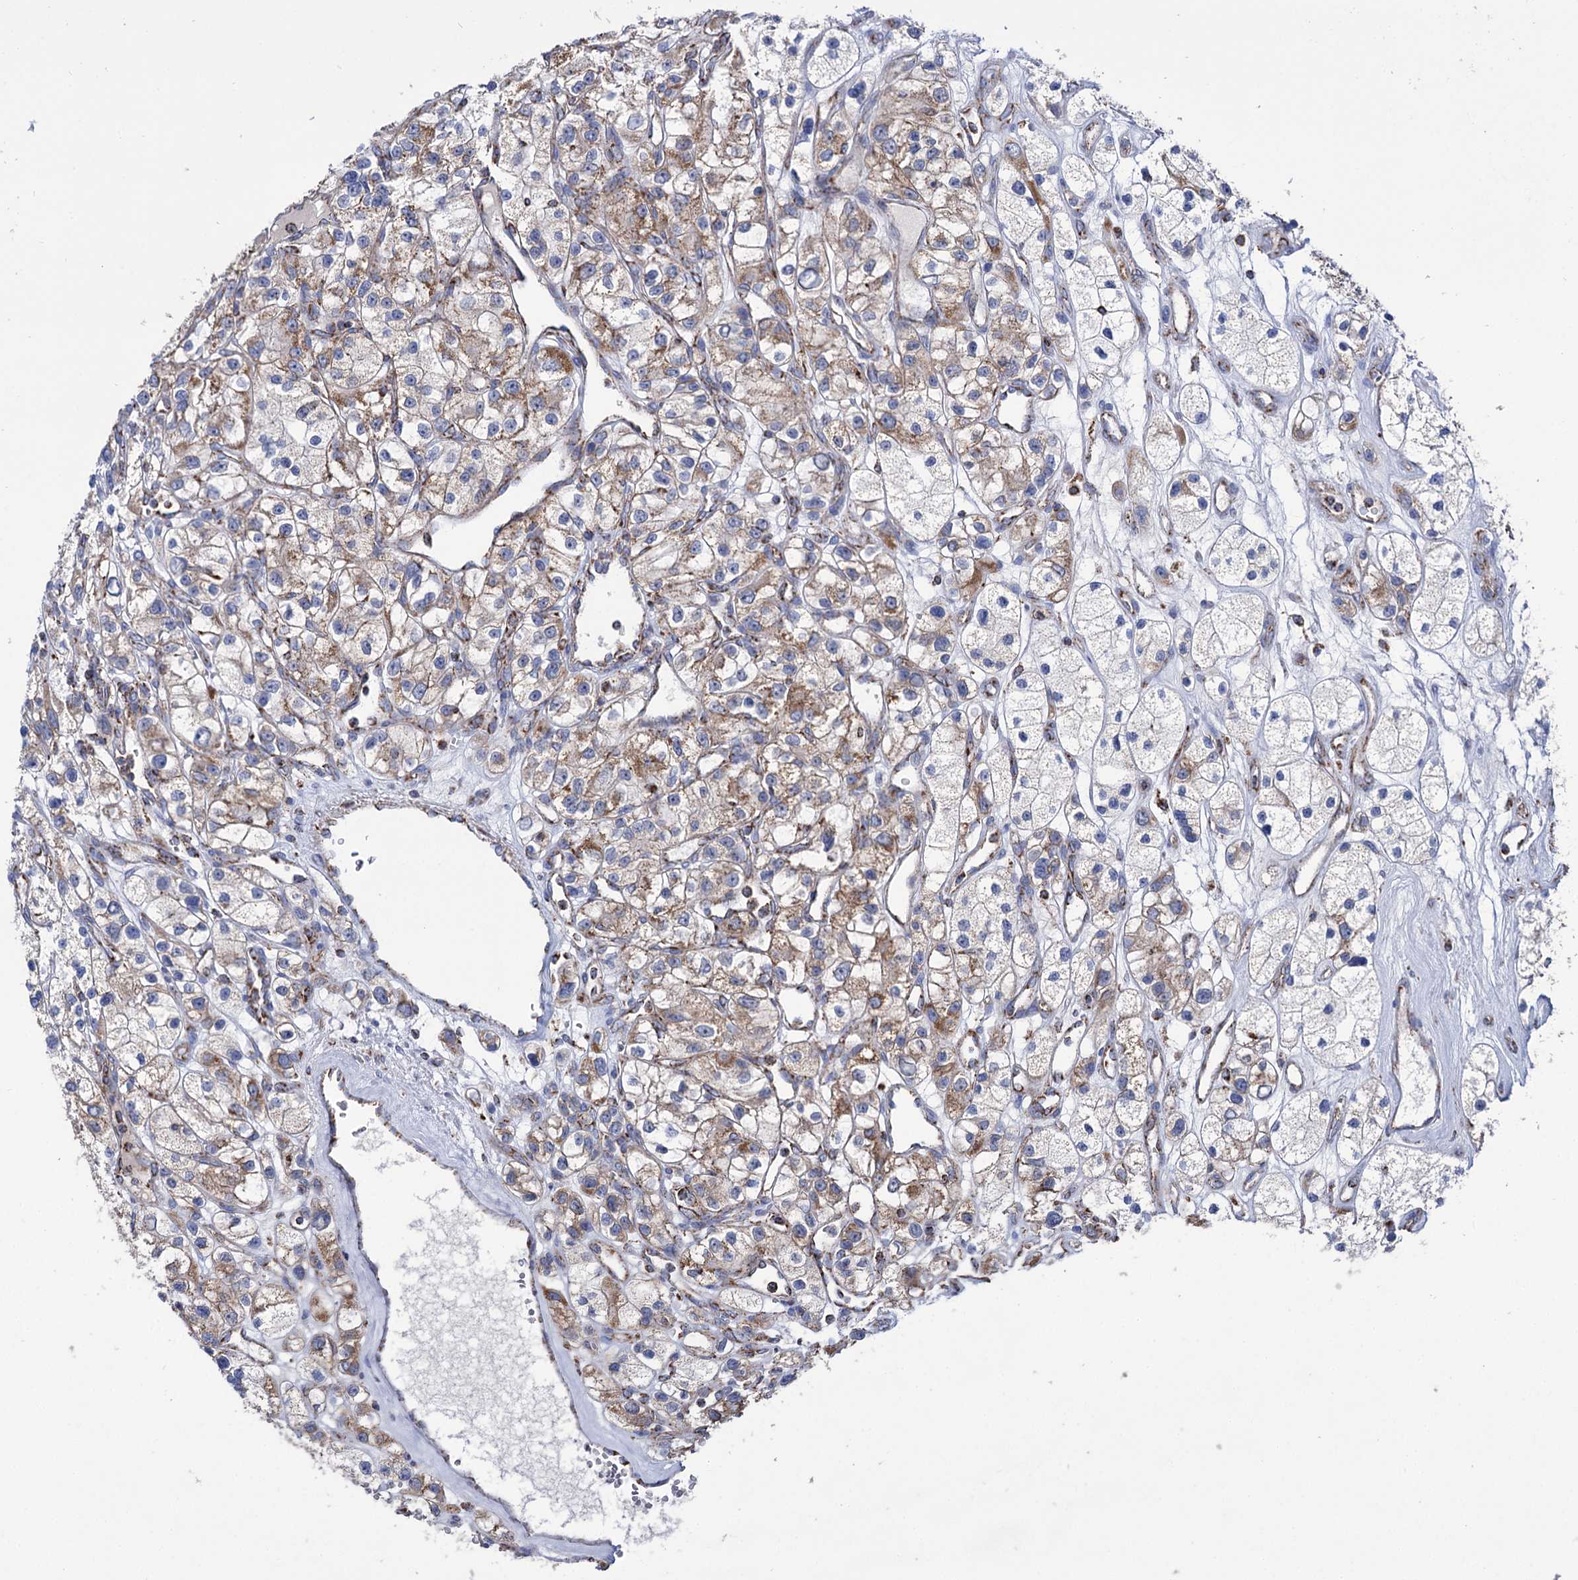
{"staining": {"intensity": "moderate", "quantity": "25%-75%", "location": "cytoplasmic/membranous"}, "tissue": "renal cancer", "cell_type": "Tumor cells", "image_type": "cancer", "snomed": [{"axis": "morphology", "description": "Adenocarcinoma, NOS"}, {"axis": "topography", "description": "Kidney"}], "caption": "Immunohistochemistry (IHC) (DAB (3,3'-diaminobenzidine)) staining of human adenocarcinoma (renal) demonstrates moderate cytoplasmic/membranous protein positivity in about 25%-75% of tumor cells.", "gene": "ABHD10", "patient": {"sex": "female", "age": 57}}